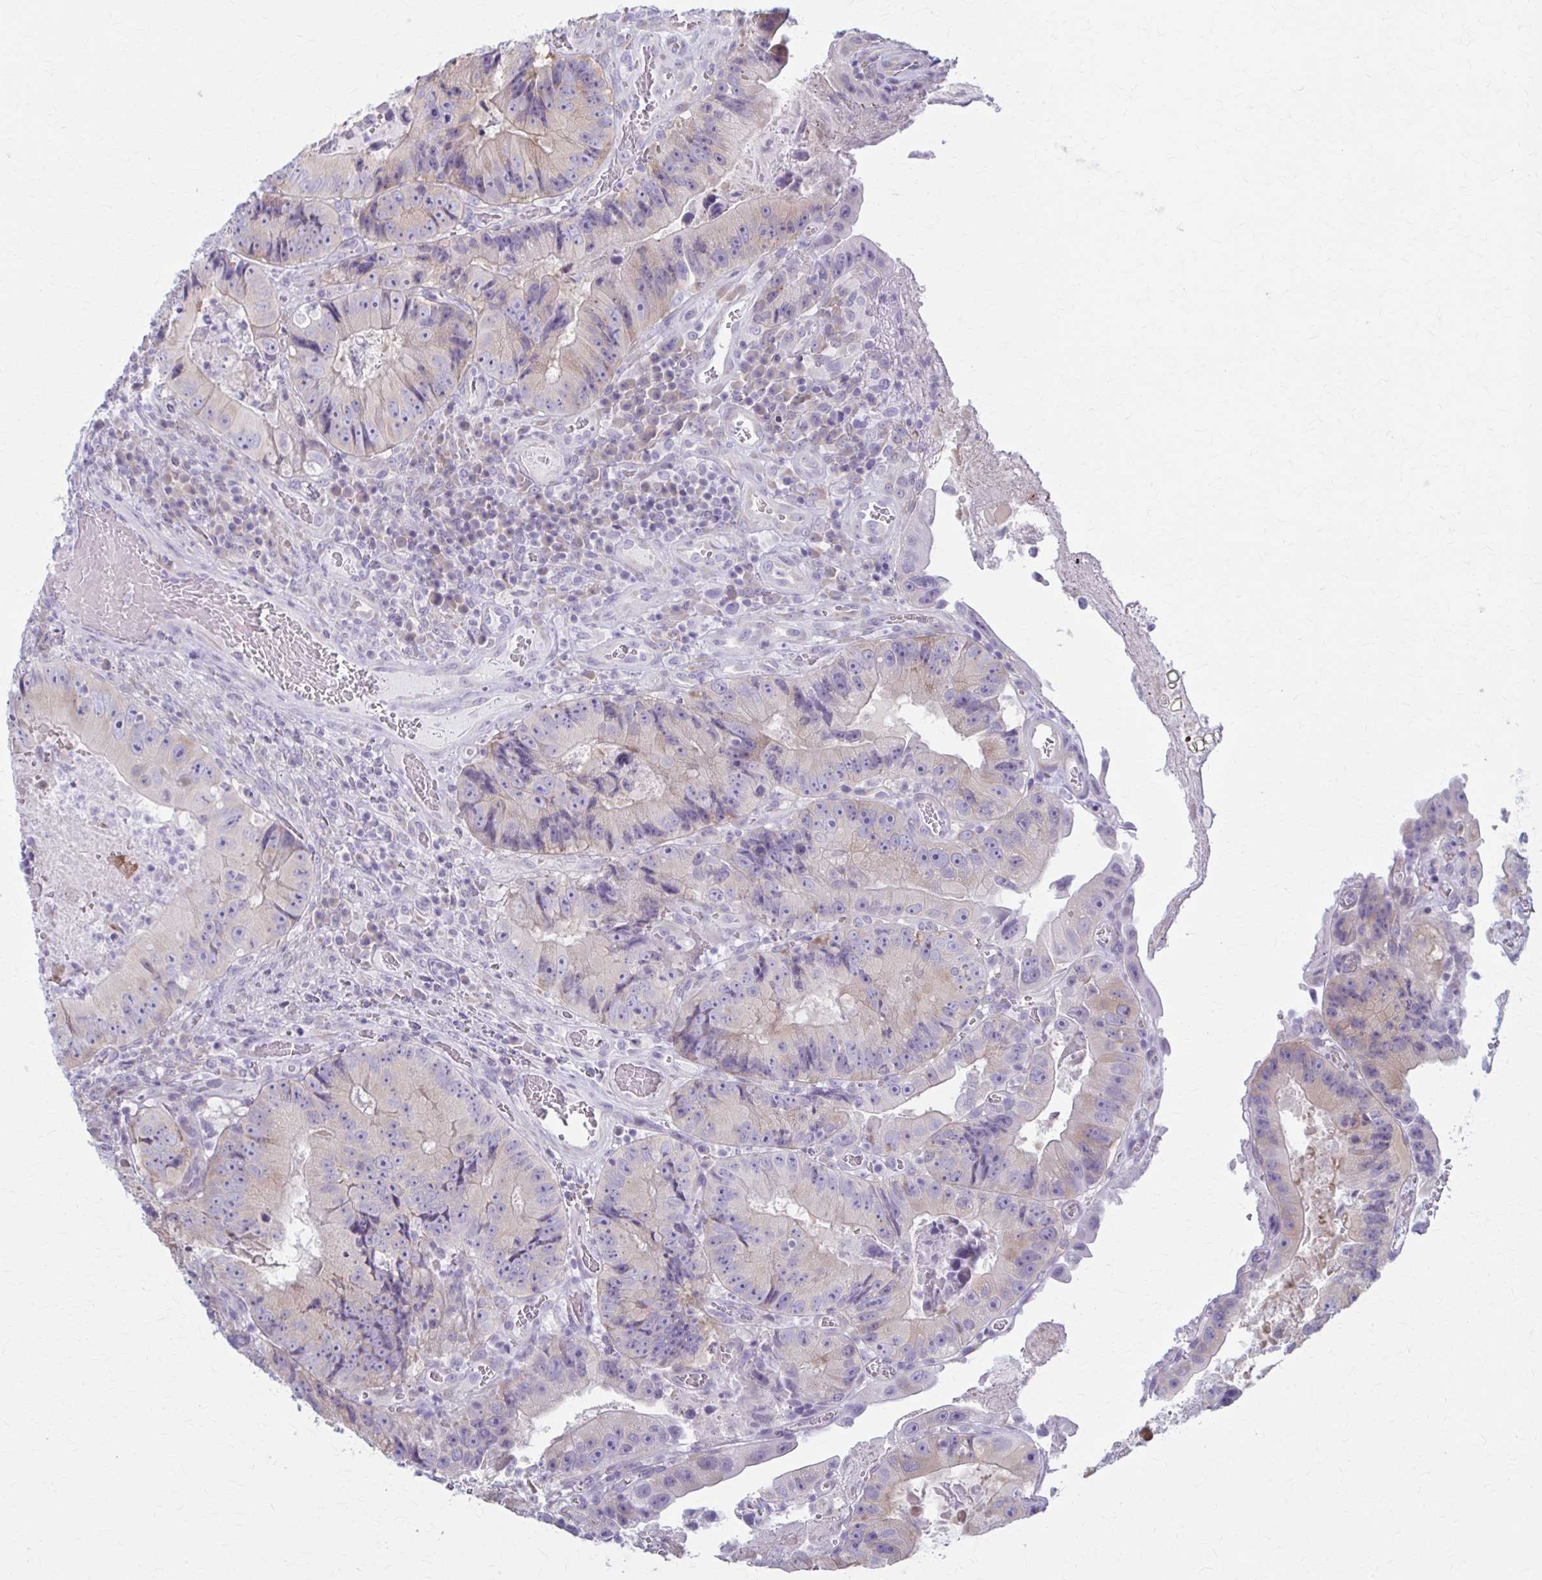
{"staining": {"intensity": "weak", "quantity": "<25%", "location": "cytoplasmic/membranous"}, "tissue": "colorectal cancer", "cell_type": "Tumor cells", "image_type": "cancer", "snomed": [{"axis": "morphology", "description": "Adenocarcinoma, NOS"}, {"axis": "topography", "description": "Colon"}], "caption": "Tumor cells are negative for protein expression in human adenocarcinoma (colorectal).", "gene": "PRKRA", "patient": {"sex": "female", "age": 86}}